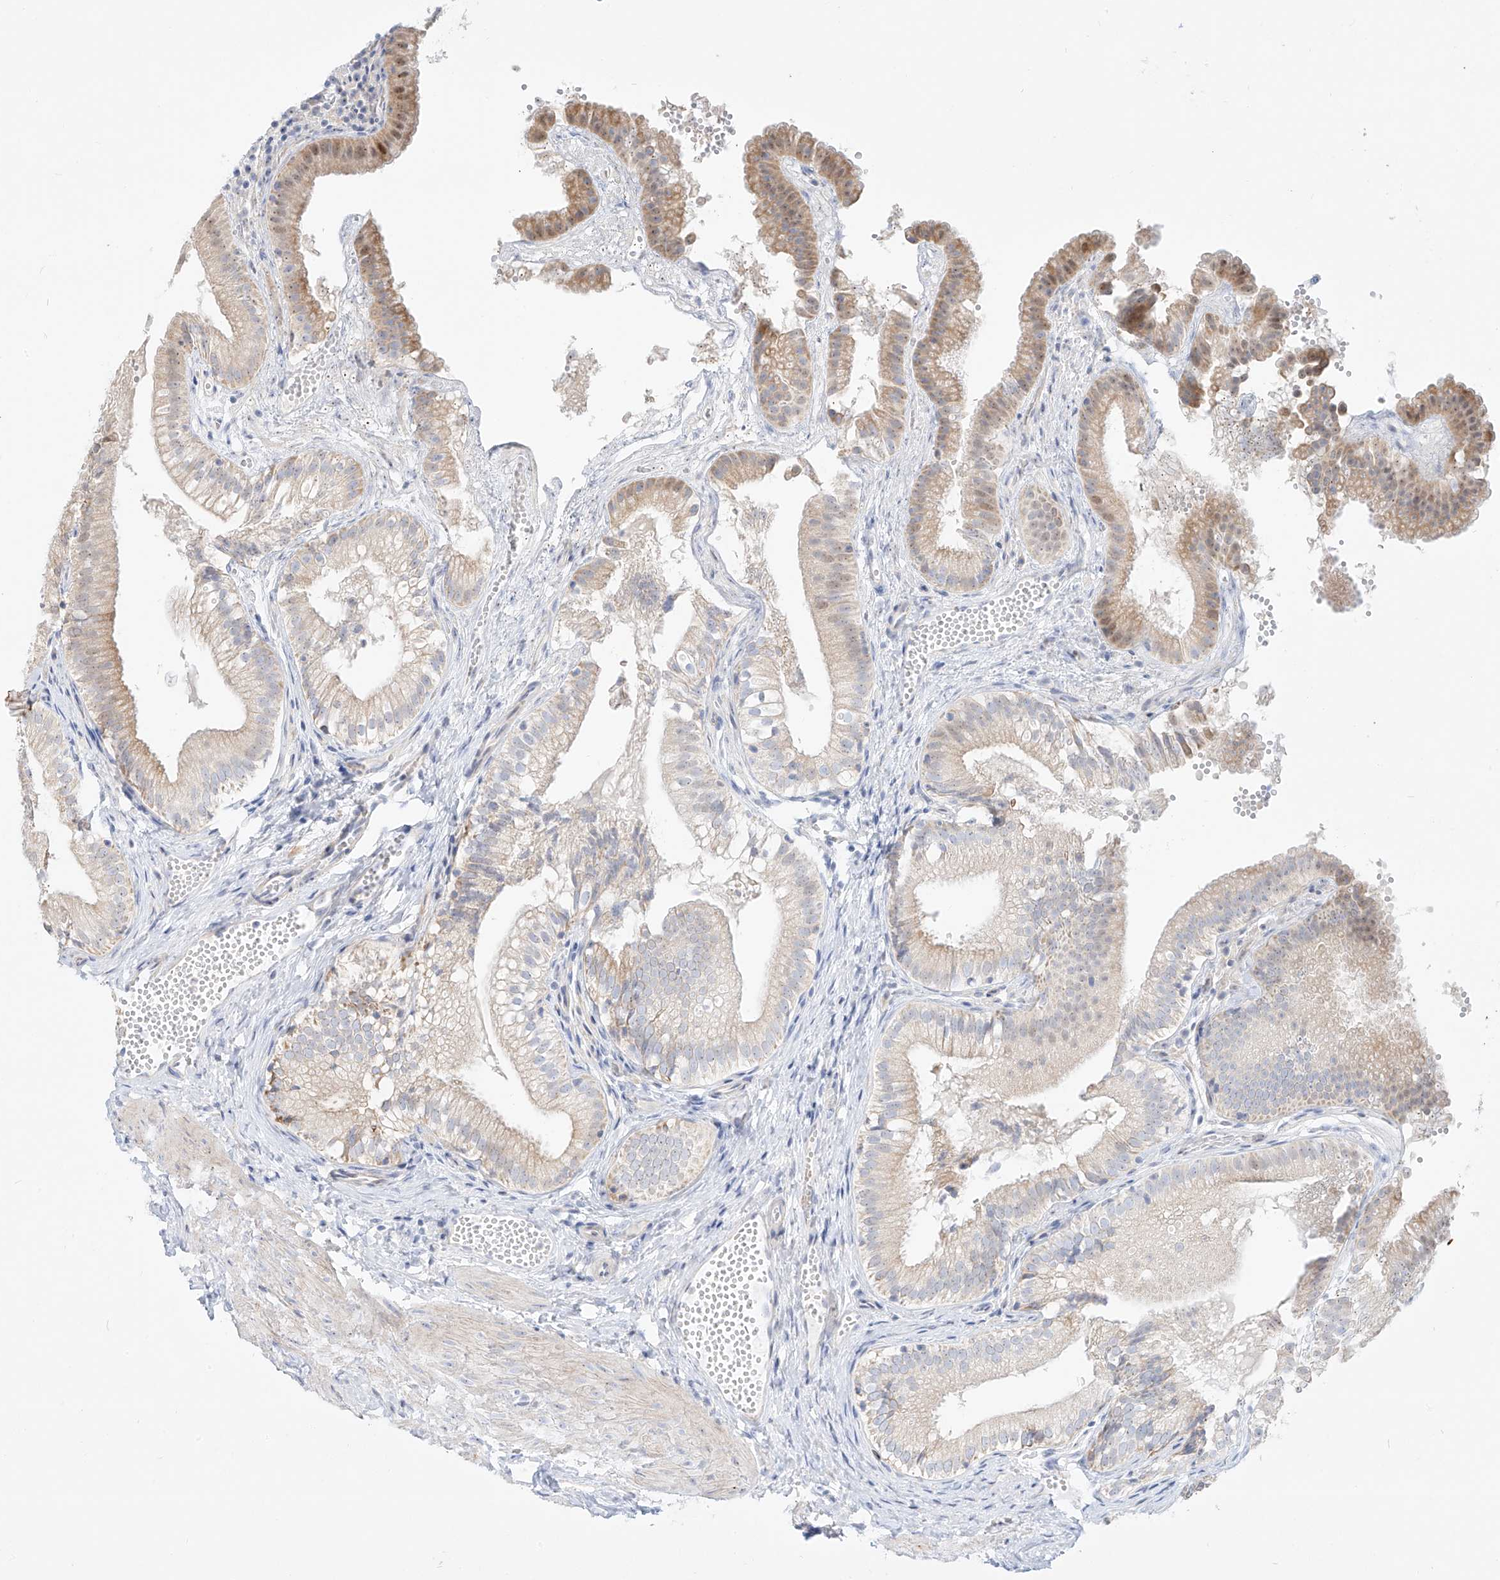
{"staining": {"intensity": "moderate", "quantity": "25%-75%", "location": "cytoplasmic/membranous,nuclear"}, "tissue": "gallbladder", "cell_type": "Glandular cells", "image_type": "normal", "snomed": [{"axis": "morphology", "description": "Normal tissue, NOS"}, {"axis": "topography", "description": "Gallbladder"}], "caption": "Immunohistochemical staining of benign human gallbladder shows 25%-75% levels of moderate cytoplasmic/membranous,nuclear protein expression in about 25%-75% of glandular cells.", "gene": "SNU13", "patient": {"sex": "female", "age": 30}}